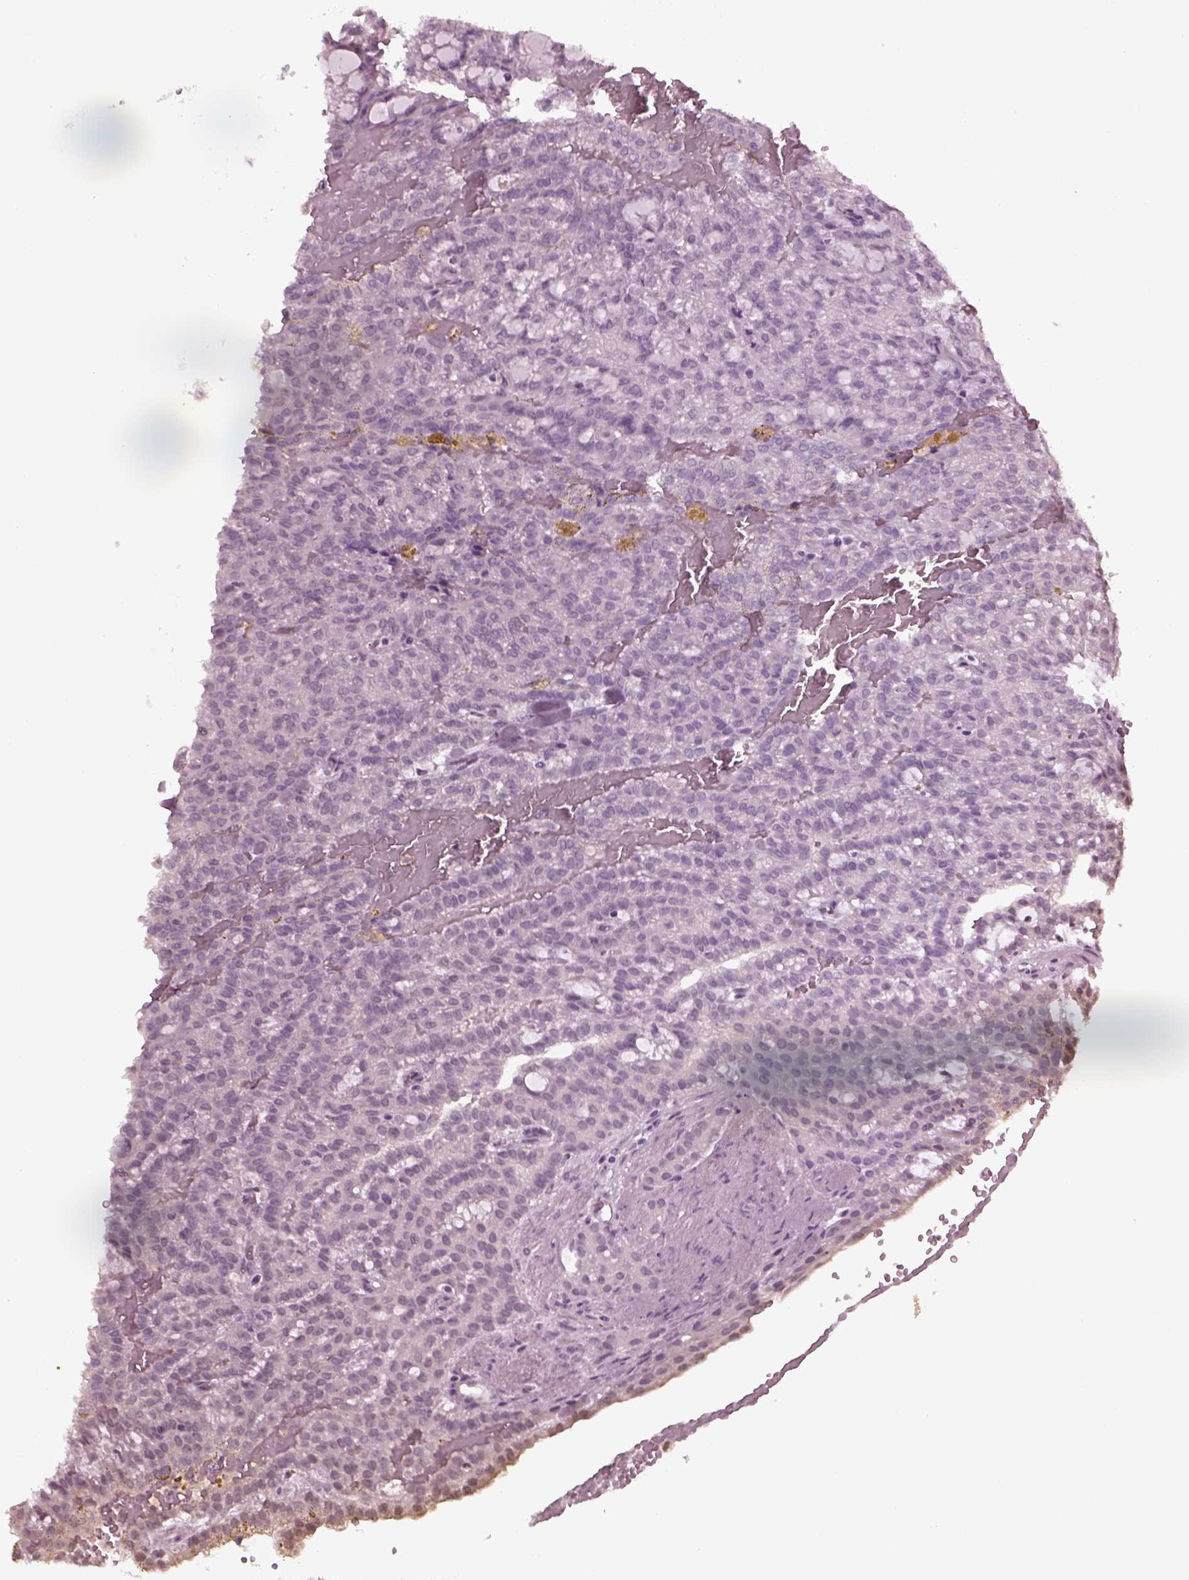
{"staining": {"intensity": "negative", "quantity": "none", "location": "none"}, "tissue": "renal cancer", "cell_type": "Tumor cells", "image_type": "cancer", "snomed": [{"axis": "morphology", "description": "Adenocarcinoma, NOS"}, {"axis": "topography", "description": "Kidney"}], "caption": "IHC micrograph of adenocarcinoma (renal) stained for a protein (brown), which shows no positivity in tumor cells. (Immunohistochemistry (ihc), brightfield microscopy, high magnification).", "gene": "RUVBL2", "patient": {"sex": "male", "age": 63}}